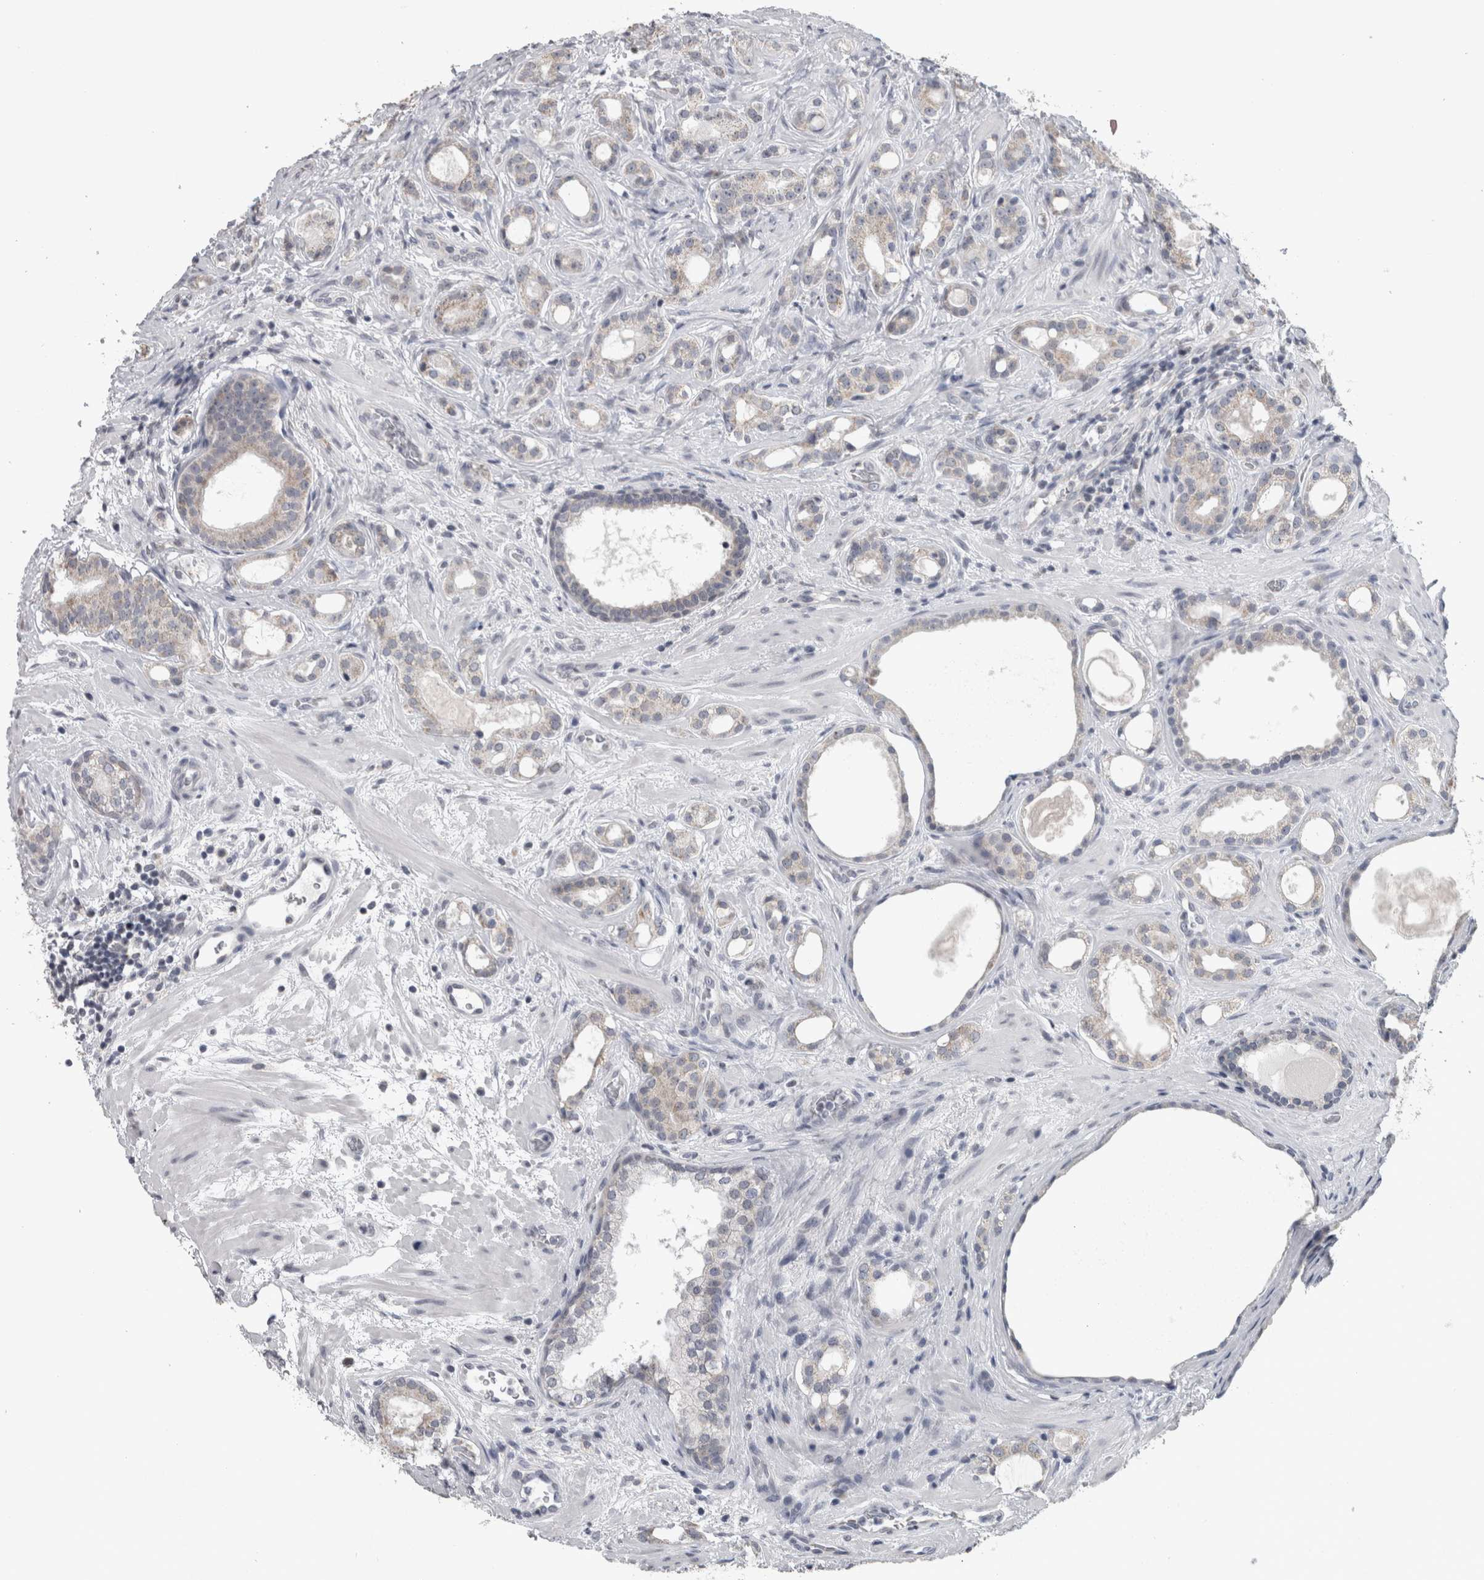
{"staining": {"intensity": "weak", "quantity": "<25%", "location": "cytoplasmic/membranous"}, "tissue": "prostate cancer", "cell_type": "Tumor cells", "image_type": "cancer", "snomed": [{"axis": "morphology", "description": "Adenocarcinoma, High grade"}, {"axis": "topography", "description": "Prostate"}], "caption": "Tumor cells show no significant protein positivity in prostate cancer (adenocarcinoma (high-grade)).", "gene": "OR2K2", "patient": {"sex": "male", "age": 60}}